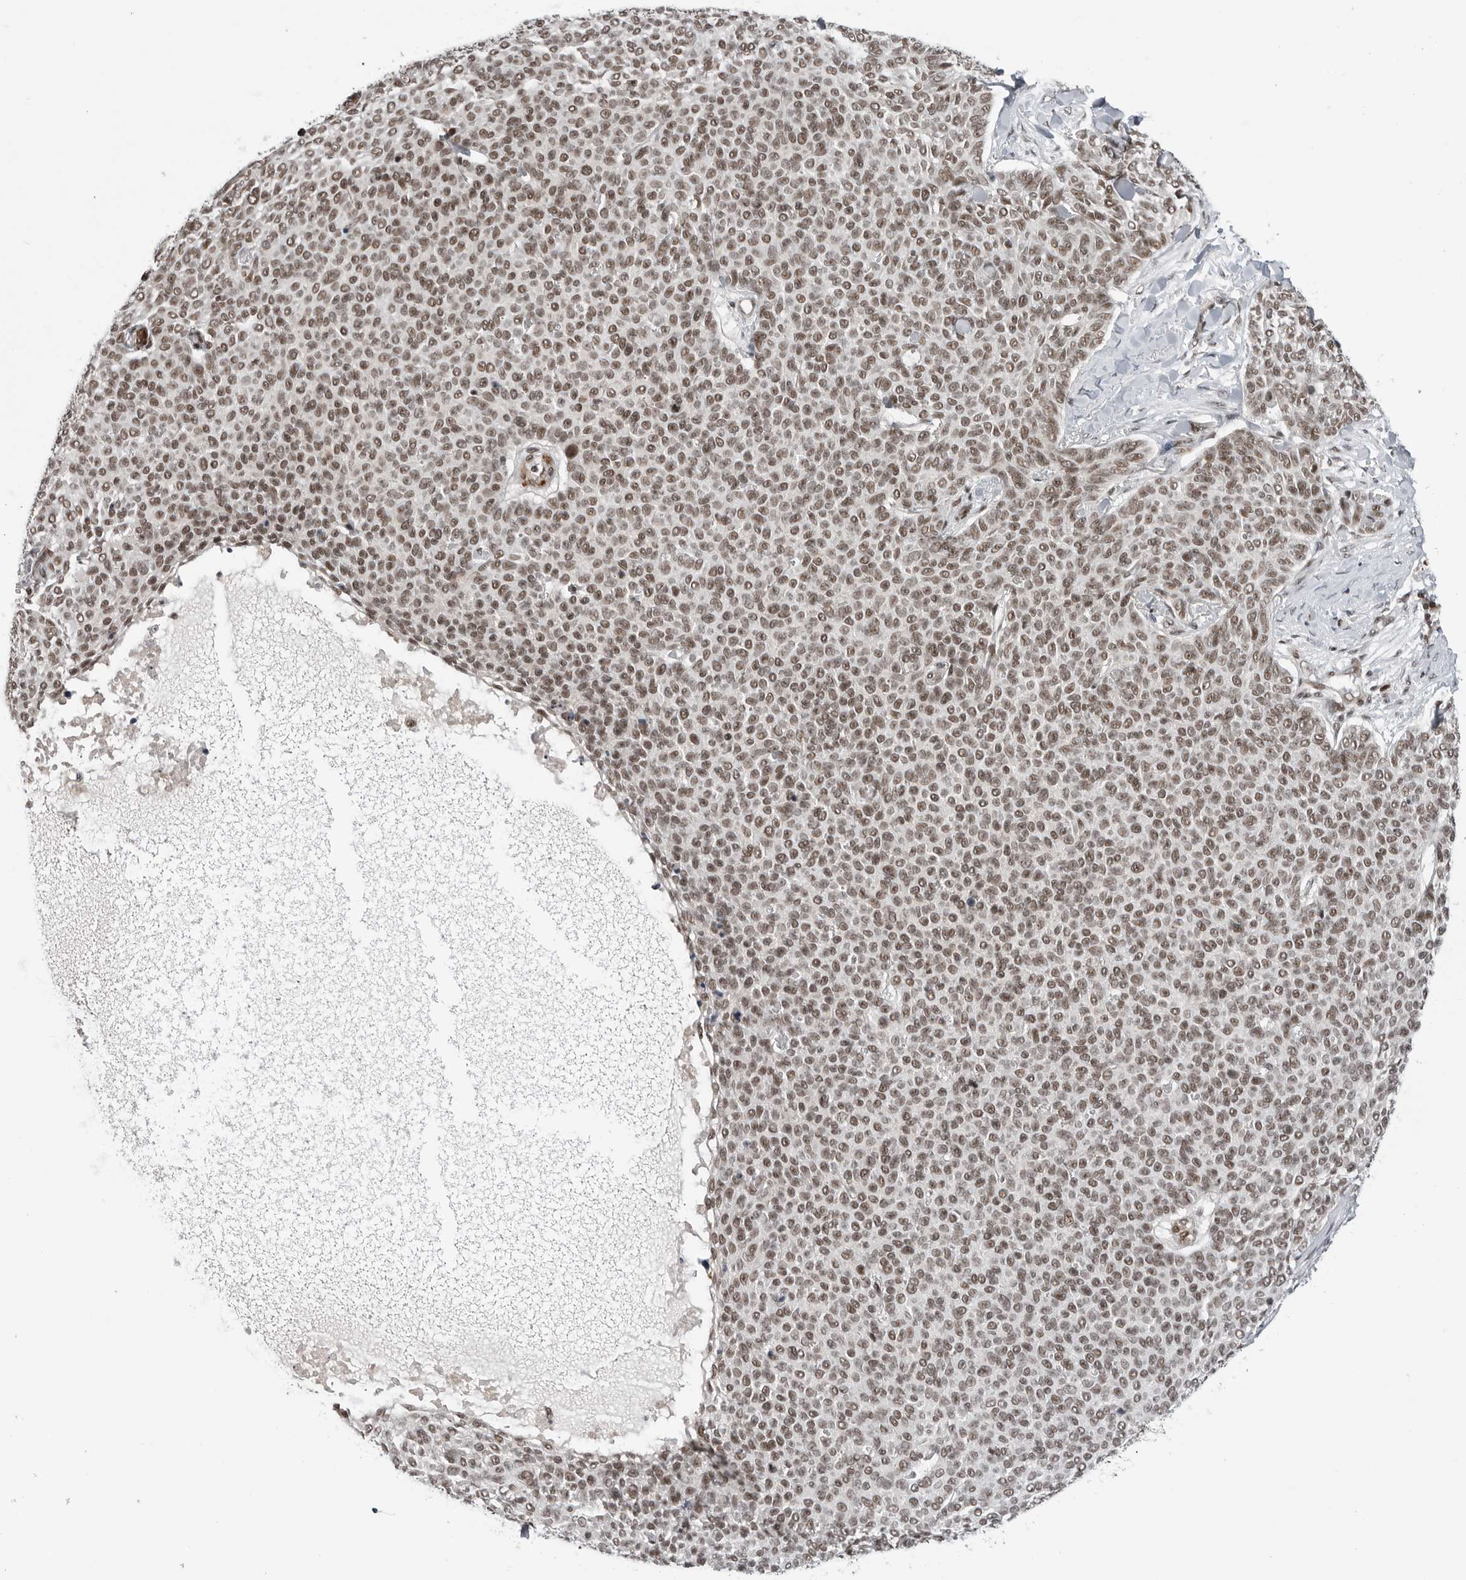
{"staining": {"intensity": "moderate", "quantity": ">75%", "location": "nuclear"}, "tissue": "skin cancer", "cell_type": "Tumor cells", "image_type": "cancer", "snomed": [{"axis": "morphology", "description": "Normal tissue, NOS"}, {"axis": "morphology", "description": "Basal cell carcinoma"}, {"axis": "topography", "description": "Skin"}], "caption": "Human basal cell carcinoma (skin) stained for a protein (brown) reveals moderate nuclear positive expression in approximately >75% of tumor cells.", "gene": "TRIM66", "patient": {"sex": "male", "age": 50}}